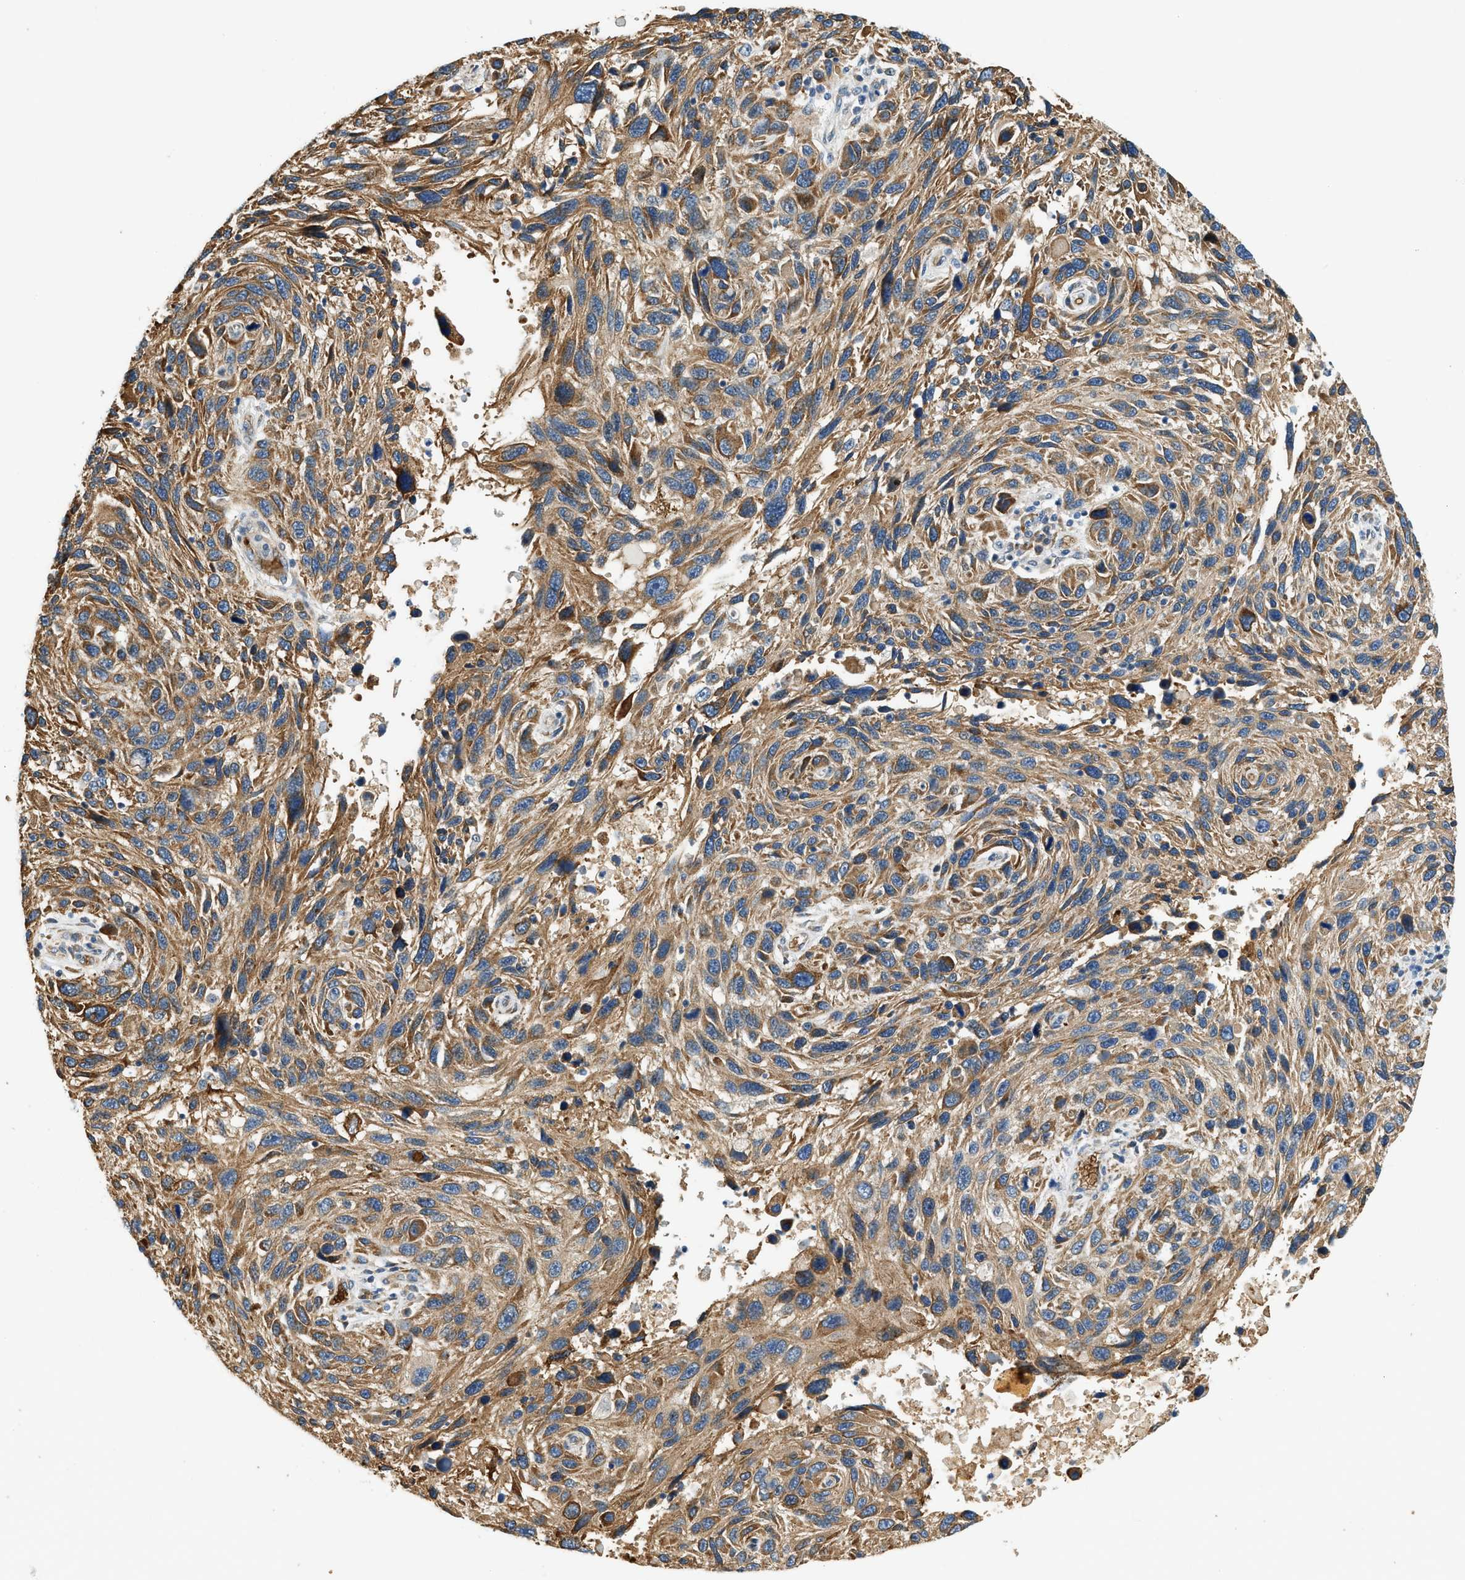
{"staining": {"intensity": "moderate", "quantity": ">75%", "location": "cytoplasmic/membranous"}, "tissue": "melanoma", "cell_type": "Tumor cells", "image_type": "cancer", "snomed": [{"axis": "morphology", "description": "Malignant melanoma, NOS"}, {"axis": "topography", "description": "Skin"}], "caption": "Human malignant melanoma stained for a protein (brown) reveals moderate cytoplasmic/membranous positive positivity in approximately >75% of tumor cells.", "gene": "CYTH2", "patient": {"sex": "male", "age": 53}}